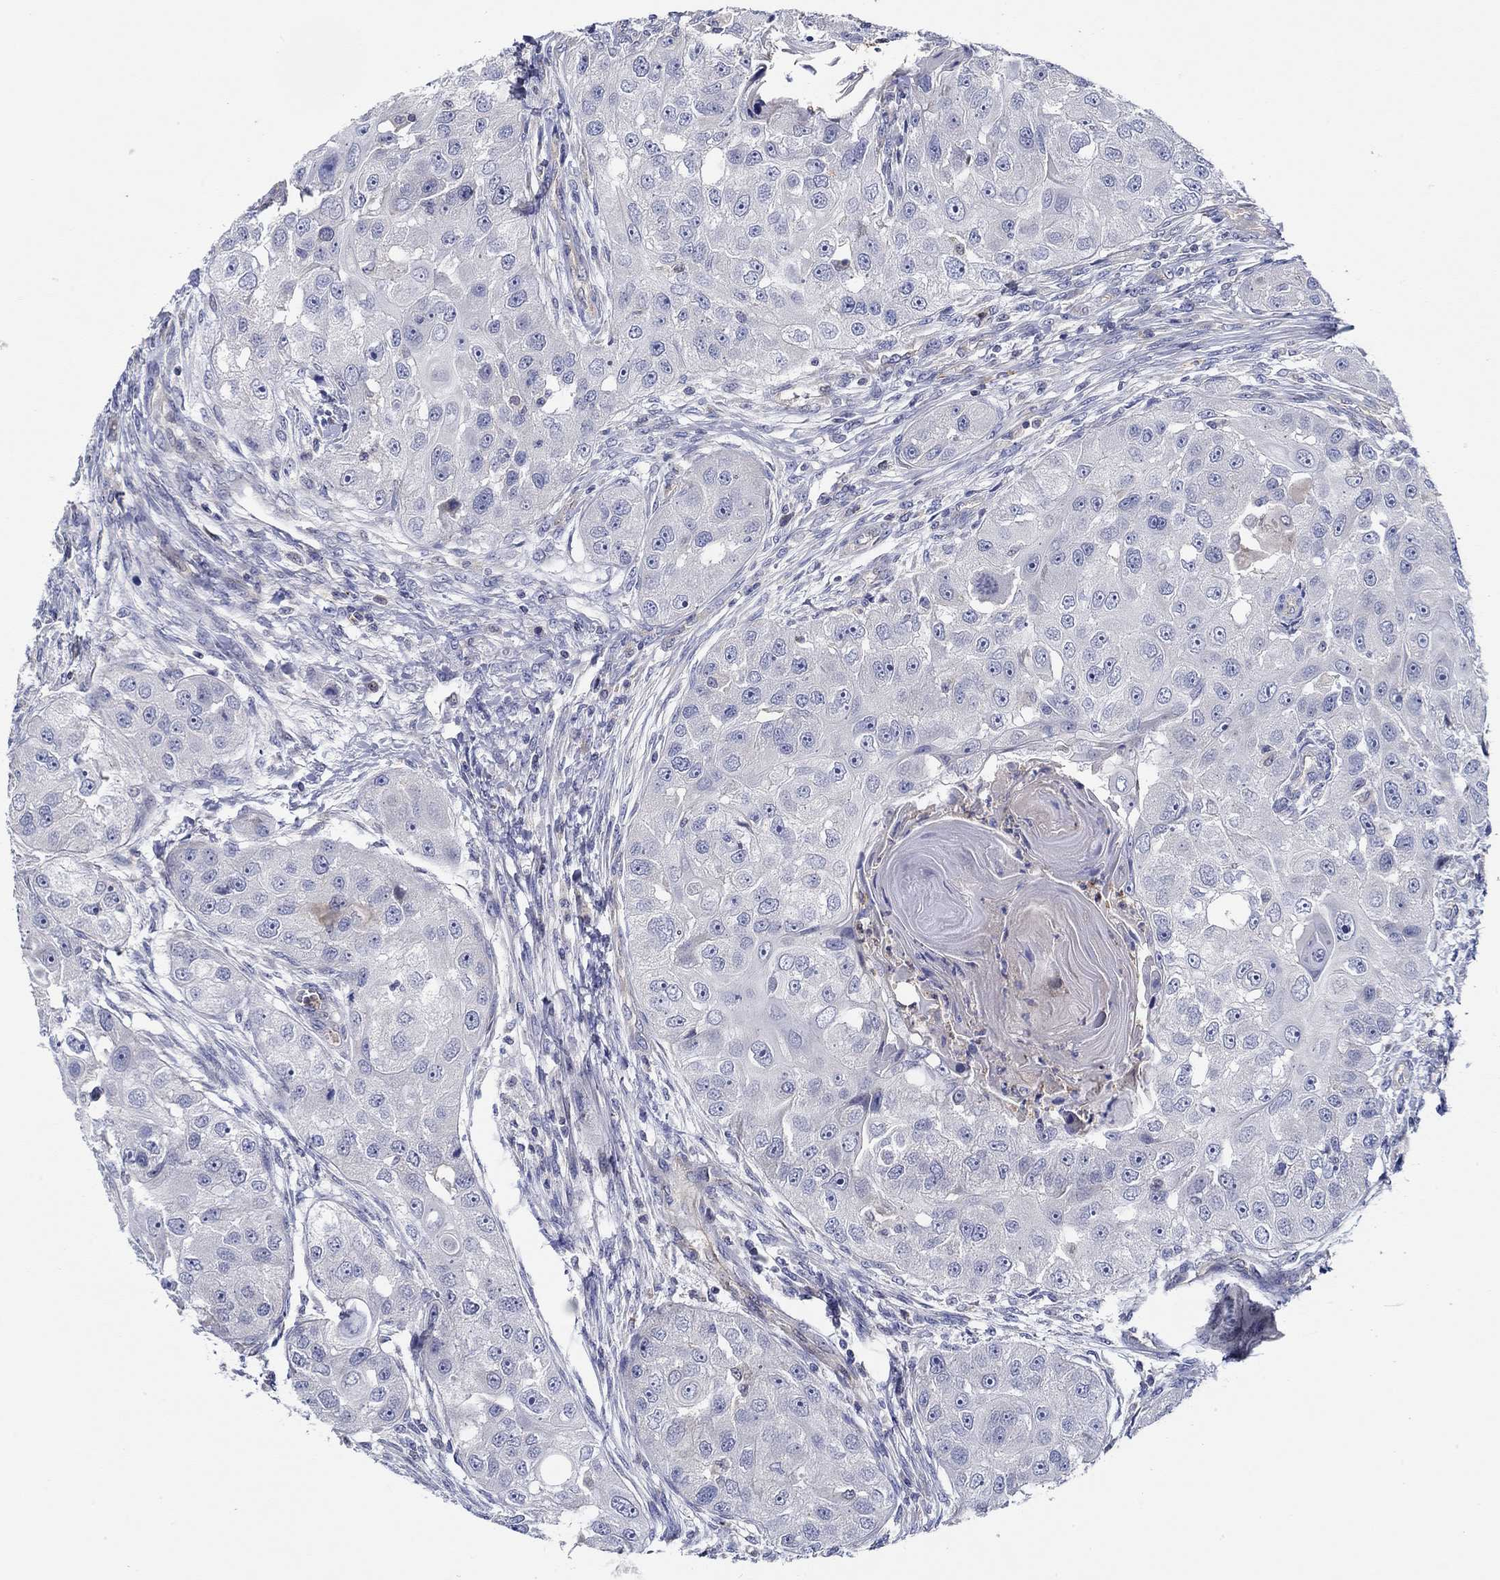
{"staining": {"intensity": "negative", "quantity": "none", "location": "none"}, "tissue": "head and neck cancer", "cell_type": "Tumor cells", "image_type": "cancer", "snomed": [{"axis": "morphology", "description": "Squamous cell carcinoma, NOS"}, {"axis": "topography", "description": "Head-Neck"}], "caption": "Squamous cell carcinoma (head and neck) stained for a protein using IHC demonstrates no expression tumor cells.", "gene": "CFAP61", "patient": {"sex": "male", "age": 51}}